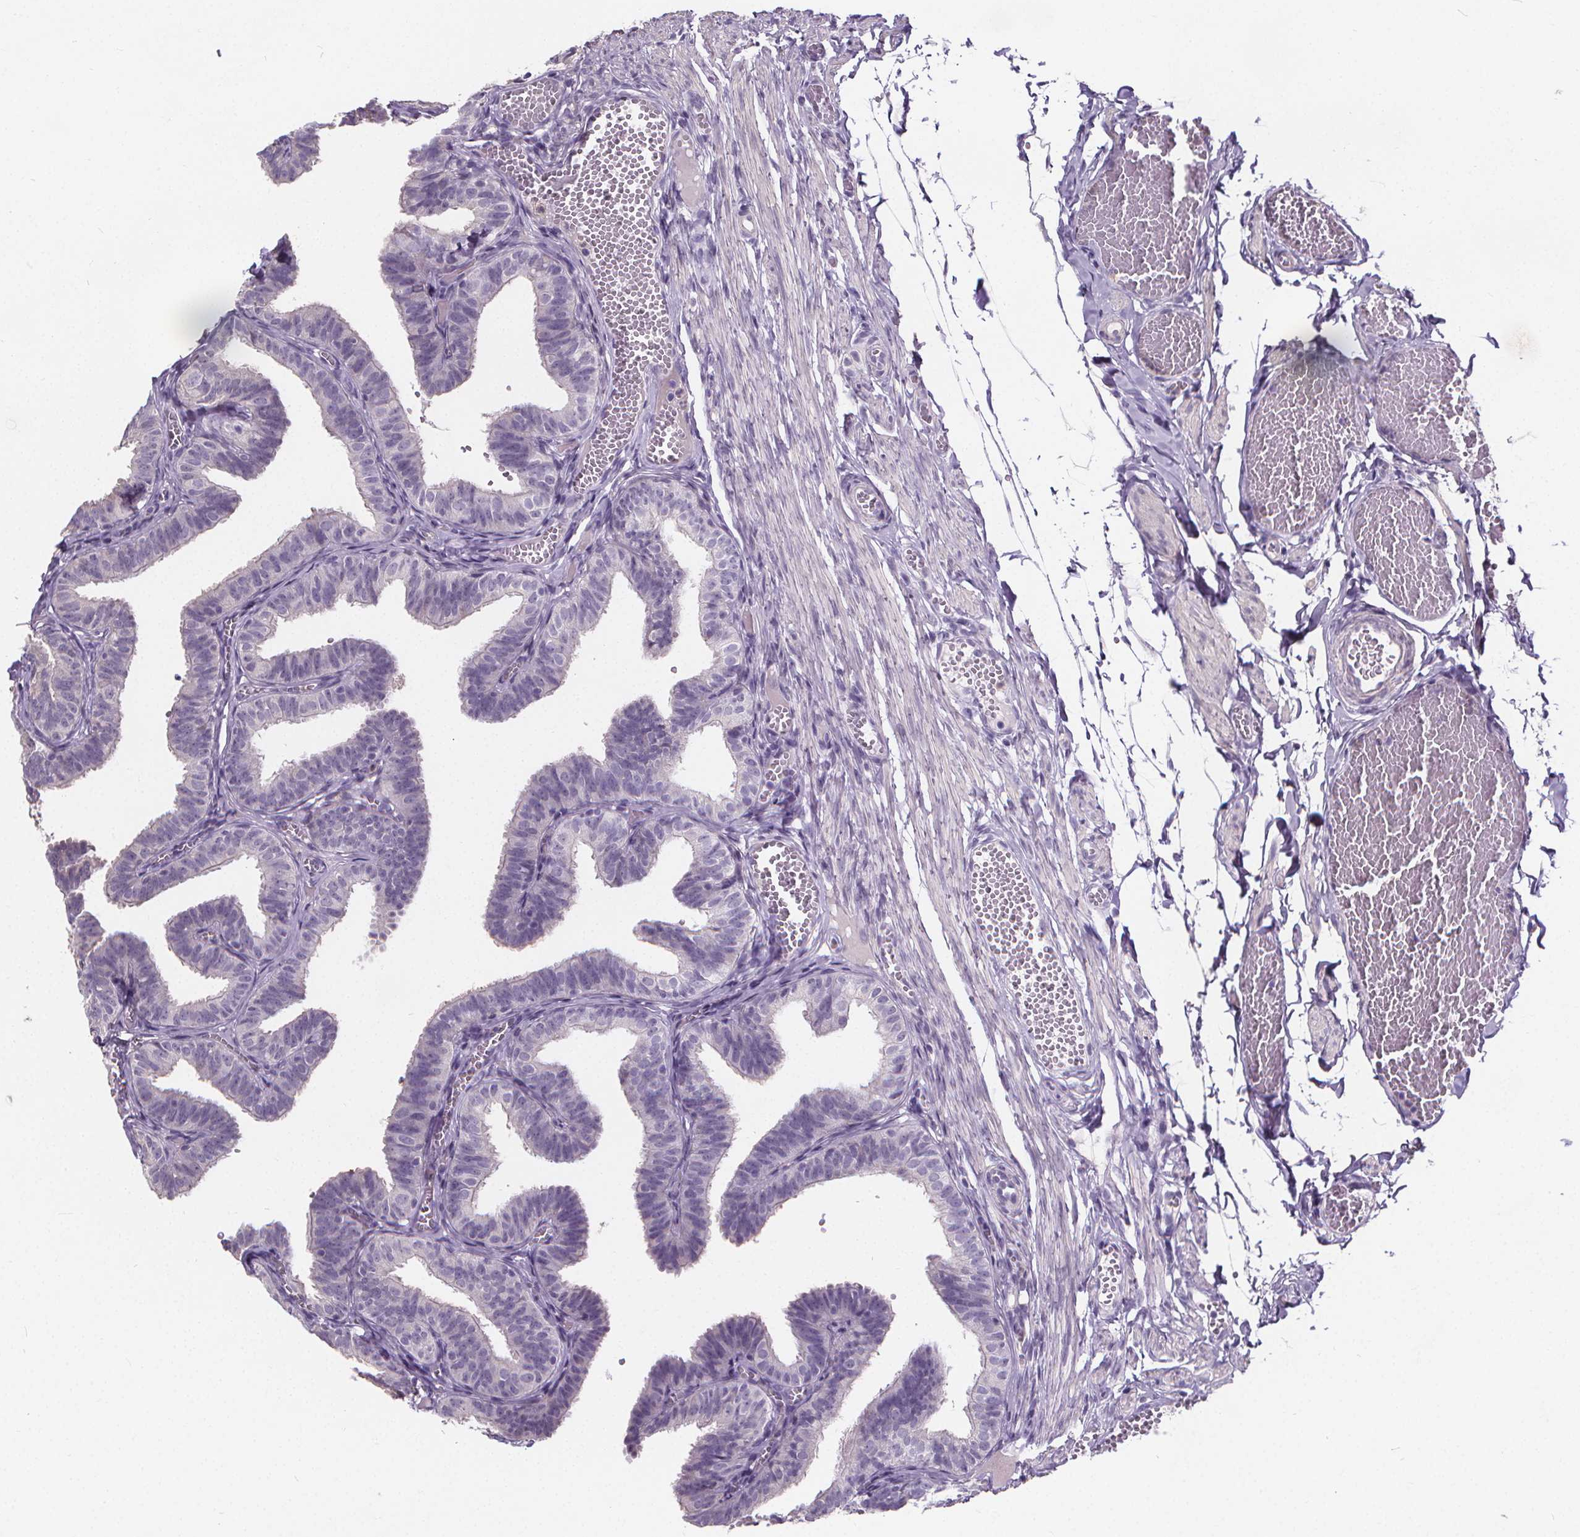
{"staining": {"intensity": "negative", "quantity": "none", "location": "none"}, "tissue": "fallopian tube", "cell_type": "Glandular cells", "image_type": "normal", "snomed": [{"axis": "morphology", "description": "Normal tissue, NOS"}, {"axis": "topography", "description": "Fallopian tube"}], "caption": "Immunohistochemical staining of benign fallopian tube displays no significant expression in glandular cells.", "gene": "ATP6V1D", "patient": {"sex": "female", "age": 25}}